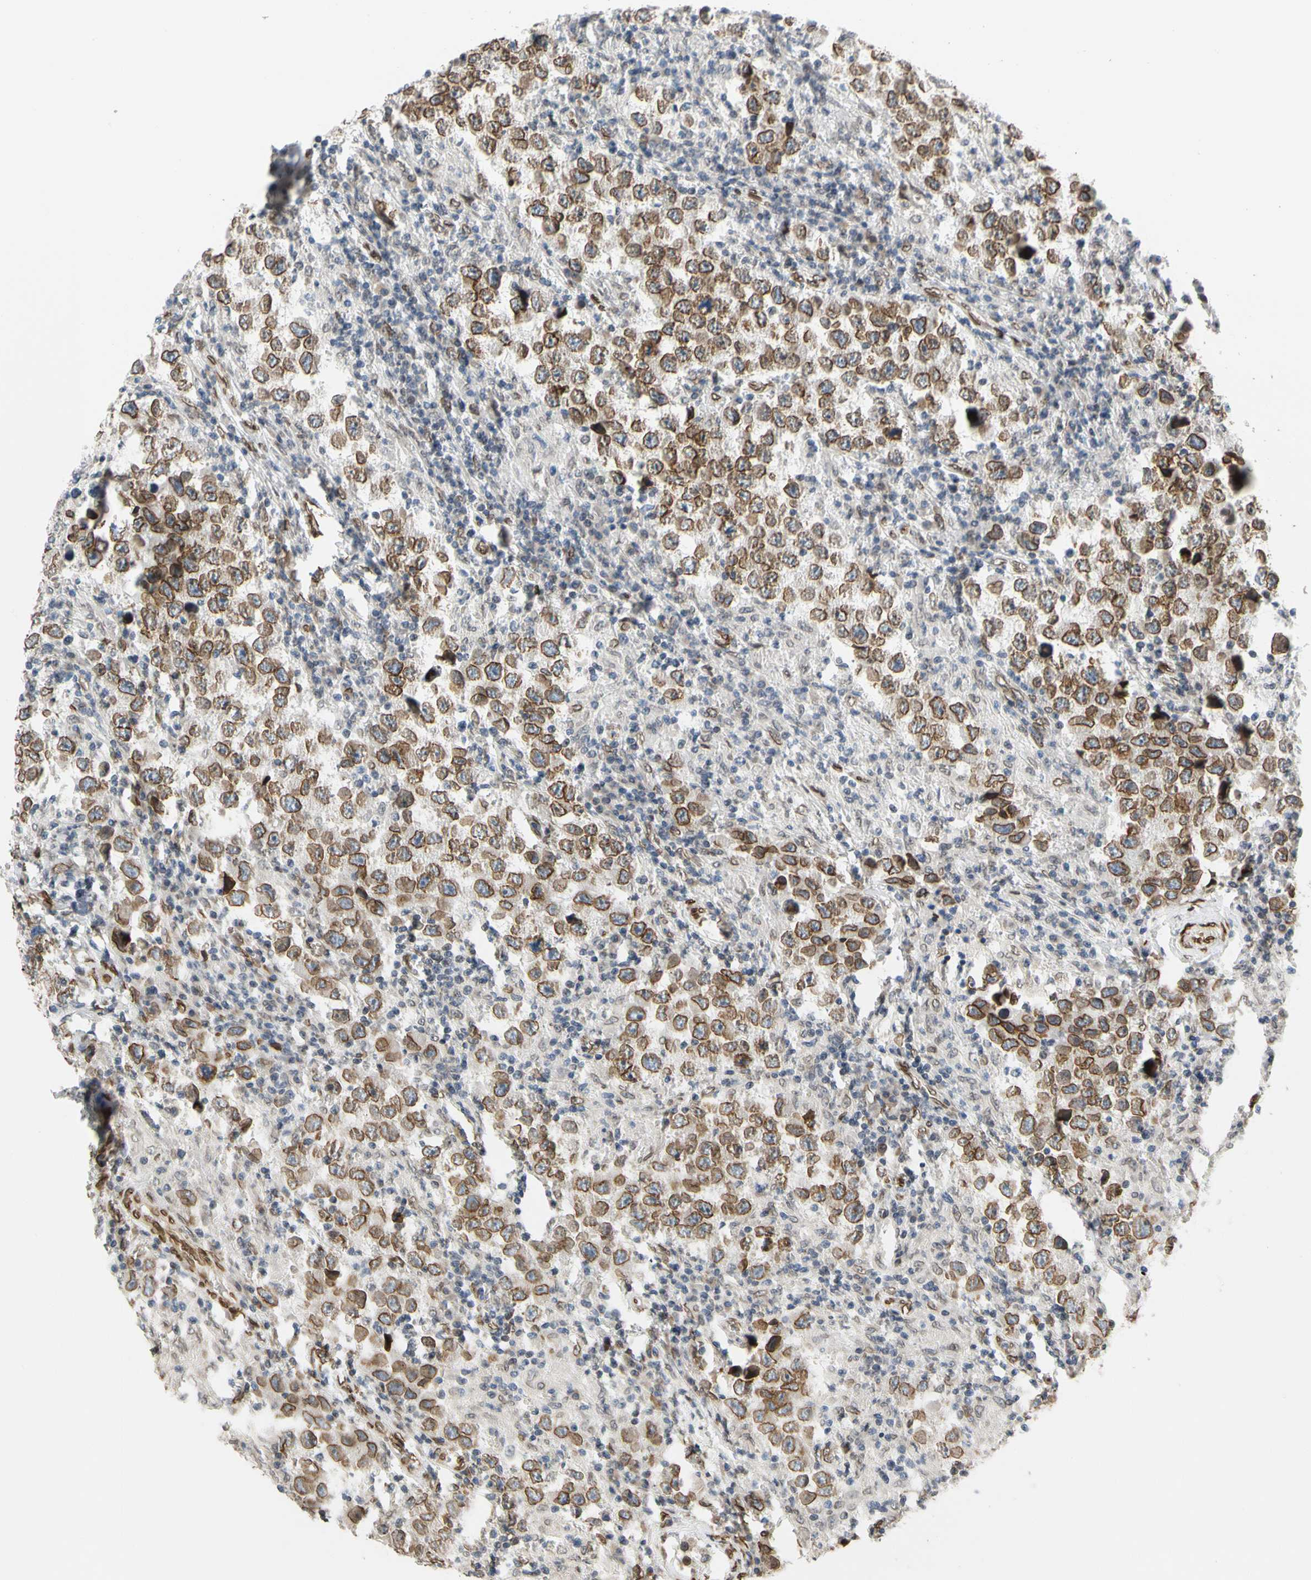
{"staining": {"intensity": "strong", "quantity": ">75%", "location": "cytoplasmic/membranous,nuclear"}, "tissue": "testis cancer", "cell_type": "Tumor cells", "image_type": "cancer", "snomed": [{"axis": "morphology", "description": "Carcinoma, Embryonal, NOS"}, {"axis": "topography", "description": "Testis"}], "caption": "Protein expression by immunohistochemistry (IHC) demonstrates strong cytoplasmic/membranous and nuclear positivity in approximately >75% of tumor cells in testis cancer (embryonal carcinoma). The staining was performed using DAB (3,3'-diaminobenzidine), with brown indicating positive protein expression. Nuclei are stained blue with hematoxylin.", "gene": "SUN1", "patient": {"sex": "male", "age": 21}}